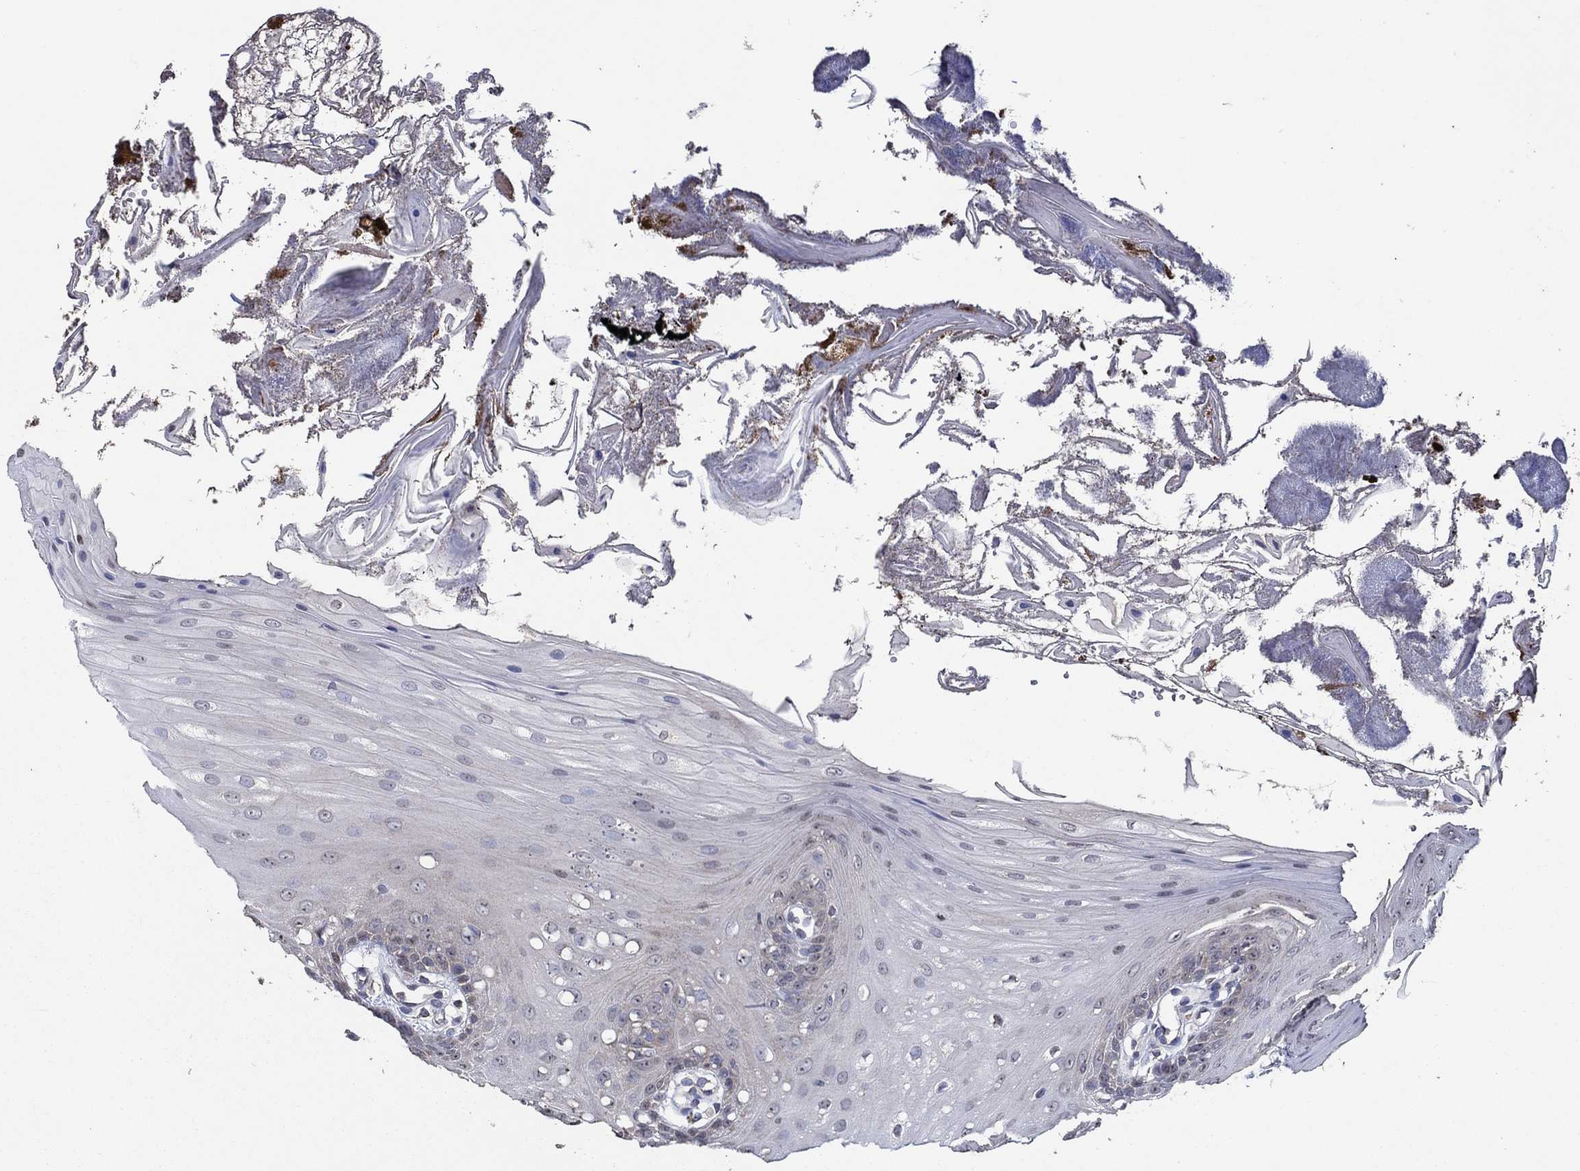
{"staining": {"intensity": "weak", "quantity": "<25%", "location": "cytoplasmic/membranous"}, "tissue": "oral mucosa", "cell_type": "Squamous epithelial cells", "image_type": "normal", "snomed": [{"axis": "morphology", "description": "Normal tissue, NOS"}, {"axis": "morphology", "description": "Squamous cell carcinoma, NOS"}, {"axis": "topography", "description": "Oral tissue"}, {"axis": "topography", "description": "Head-Neck"}], "caption": "The micrograph exhibits no staining of squamous epithelial cells in normal oral mucosa.", "gene": "HAP1", "patient": {"sex": "male", "age": 69}}